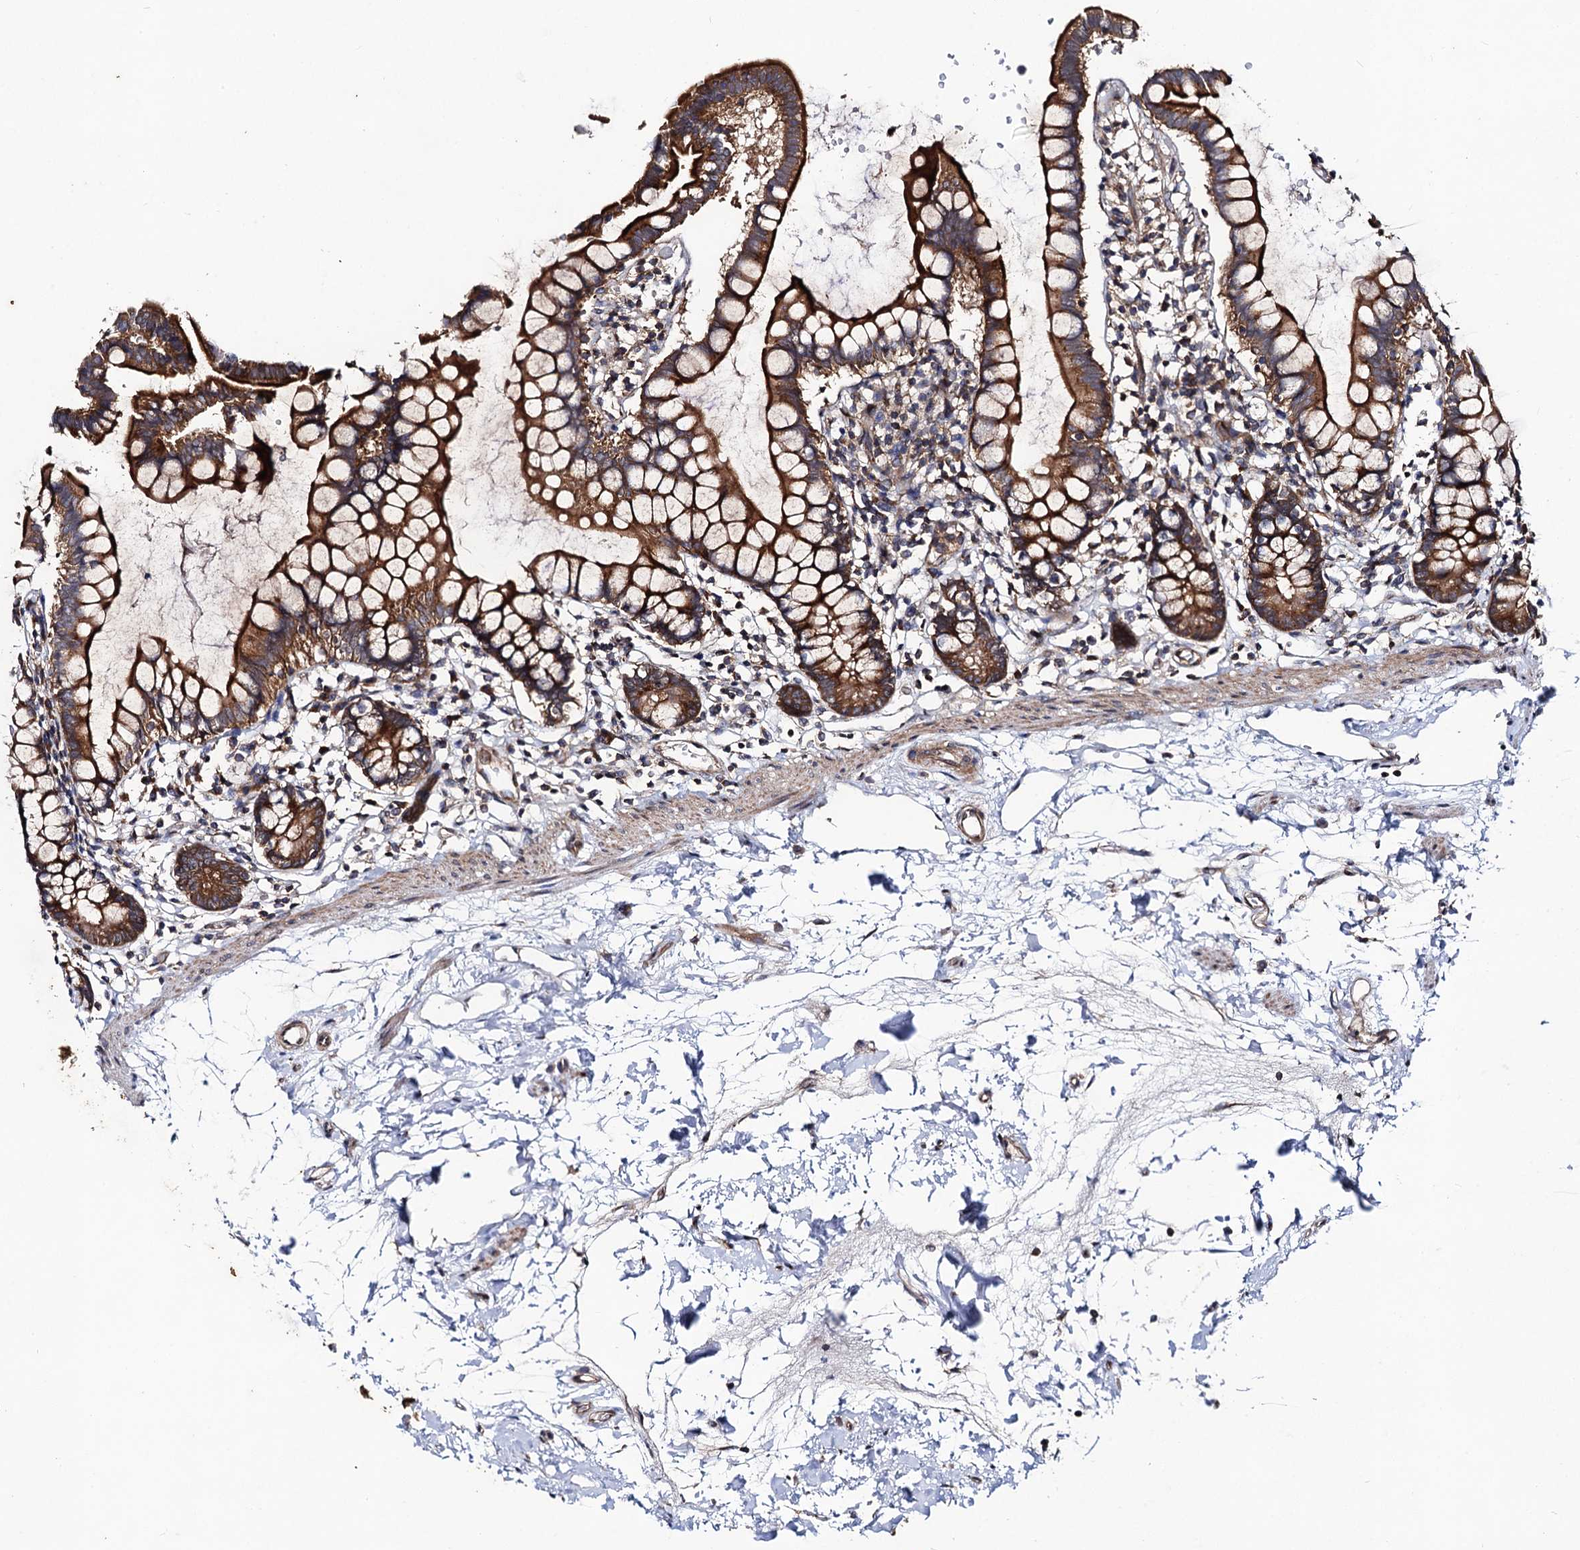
{"staining": {"intensity": "strong", "quantity": ">75%", "location": "cytoplasmic/membranous"}, "tissue": "small intestine", "cell_type": "Glandular cells", "image_type": "normal", "snomed": [{"axis": "morphology", "description": "Normal tissue, NOS"}, {"axis": "topography", "description": "Small intestine"}], "caption": "Small intestine stained with a brown dye displays strong cytoplasmic/membranous positive expression in approximately >75% of glandular cells.", "gene": "DYDC1", "patient": {"sex": "female", "age": 84}}